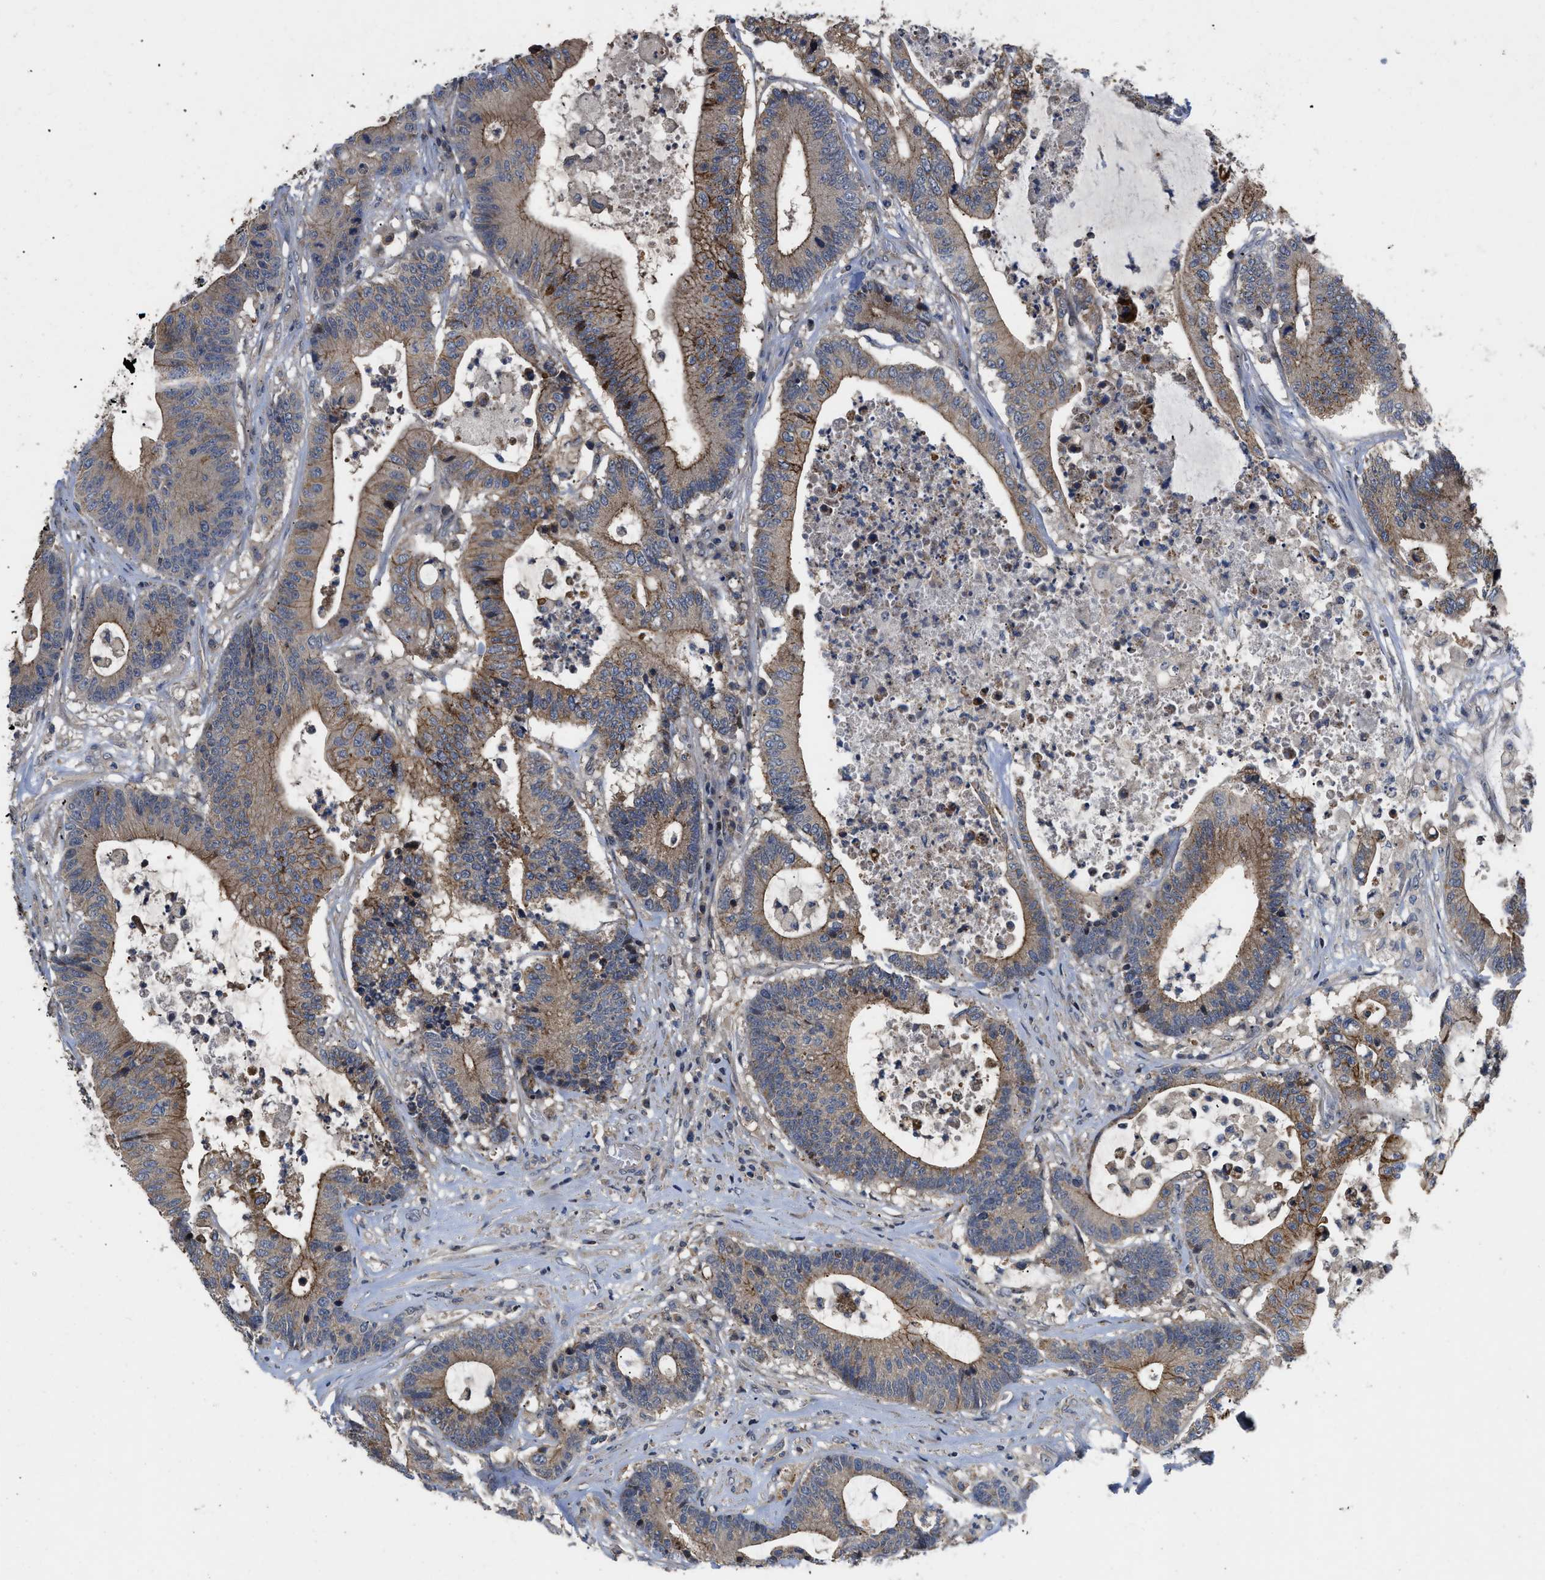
{"staining": {"intensity": "moderate", "quantity": ">75%", "location": "cytoplasmic/membranous"}, "tissue": "colorectal cancer", "cell_type": "Tumor cells", "image_type": "cancer", "snomed": [{"axis": "morphology", "description": "Adenocarcinoma, NOS"}, {"axis": "topography", "description": "Colon"}], "caption": "The immunohistochemical stain highlights moderate cytoplasmic/membranous staining in tumor cells of colorectal adenocarcinoma tissue. (brown staining indicates protein expression, while blue staining denotes nuclei).", "gene": "PRDM14", "patient": {"sex": "female", "age": 84}}